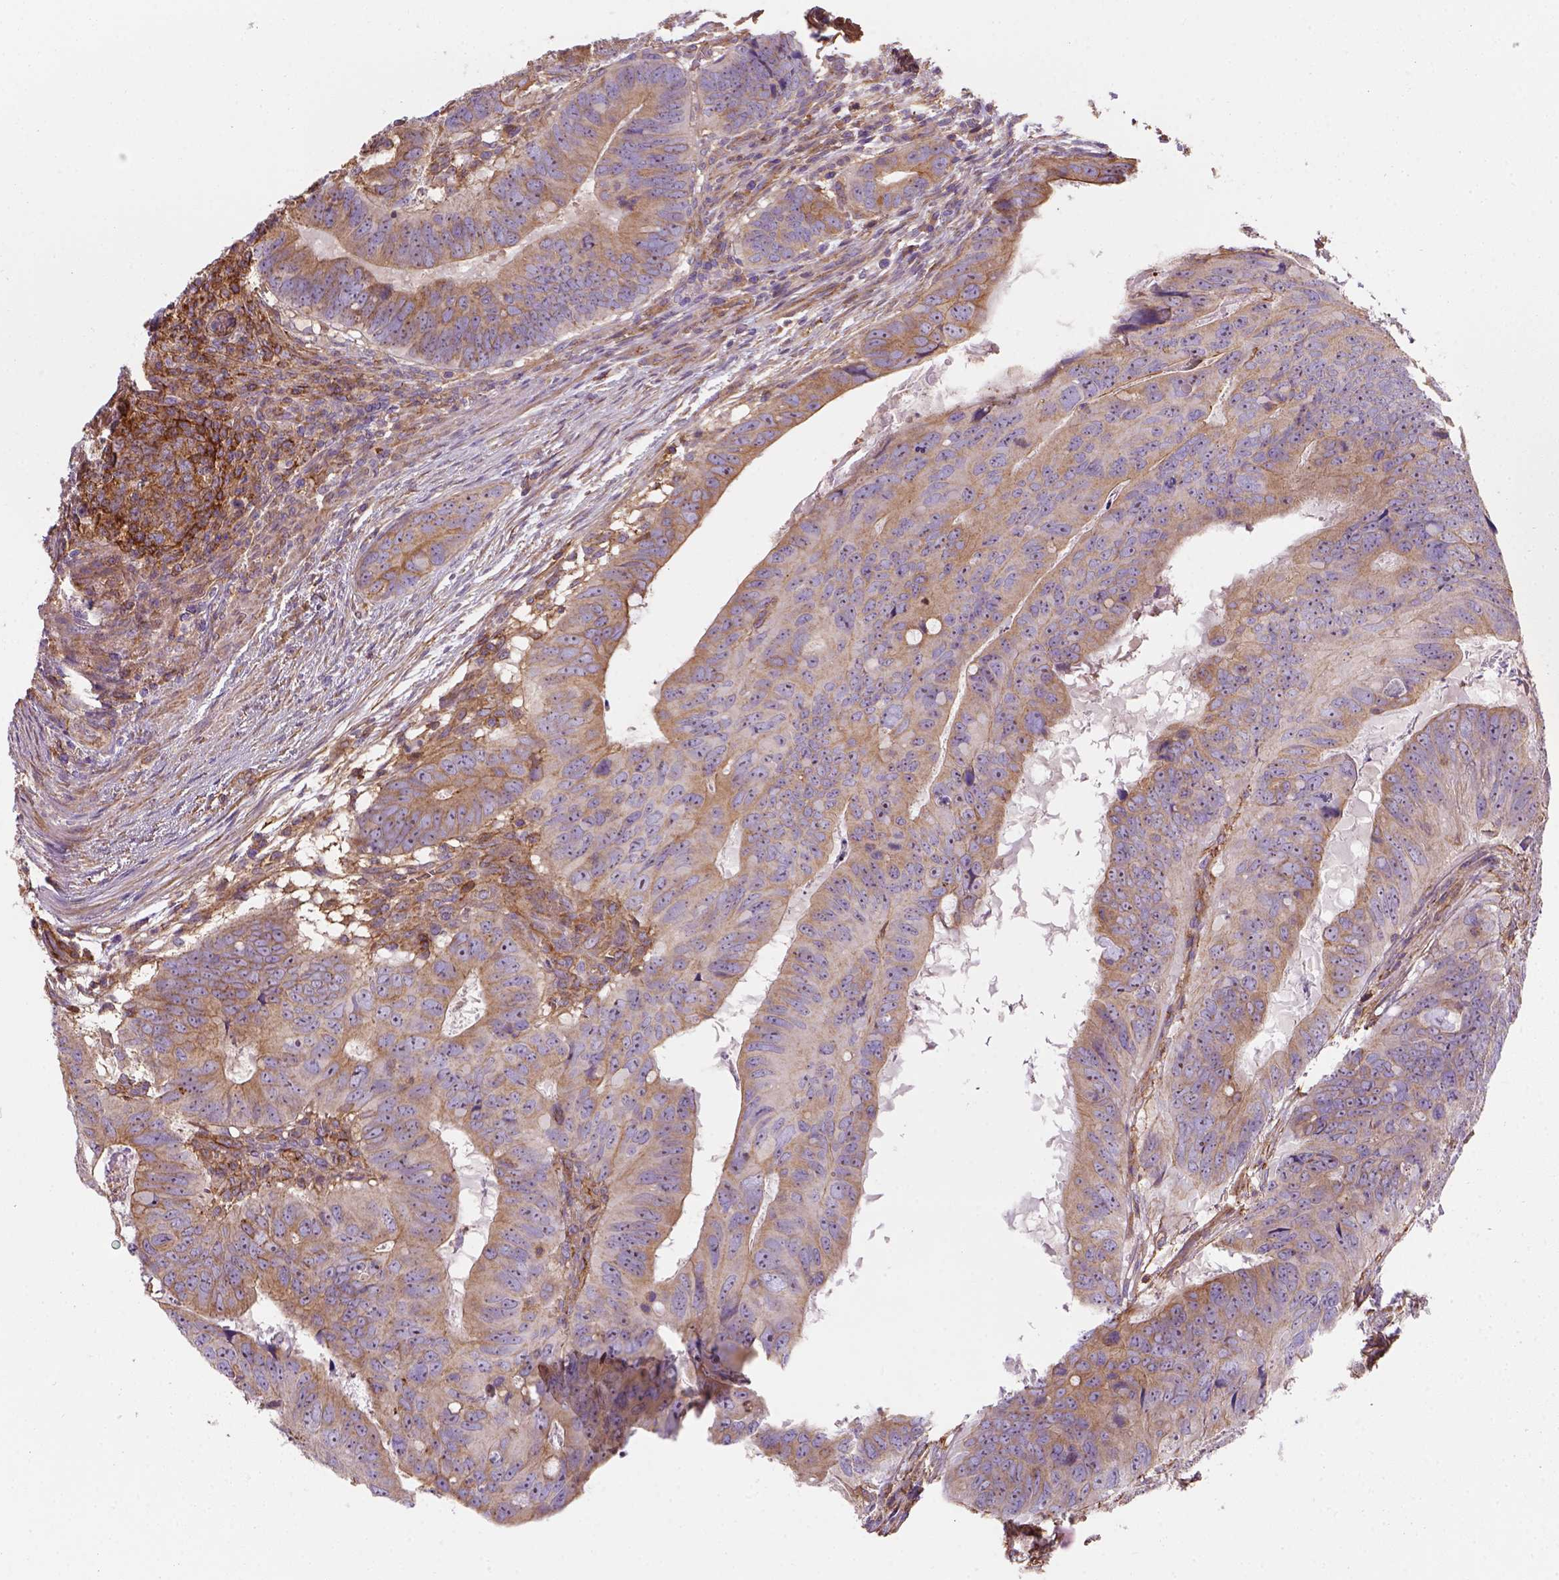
{"staining": {"intensity": "moderate", "quantity": ">75%", "location": "cytoplasmic/membranous"}, "tissue": "colorectal cancer", "cell_type": "Tumor cells", "image_type": "cancer", "snomed": [{"axis": "morphology", "description": "Adenocarcinoma, NOS"}, {"axis": "topography", "description": "Colon"}], "caption": "Approximately >75% of tumor cells in human colorectal cancer (adenocarcinoma) show moderate cytoplasmic/membranous protein staining as visualized by brown immunohistochemical staining.", "gene": "GPRC5D", "patient": {"sex": "male", "age": 79}}